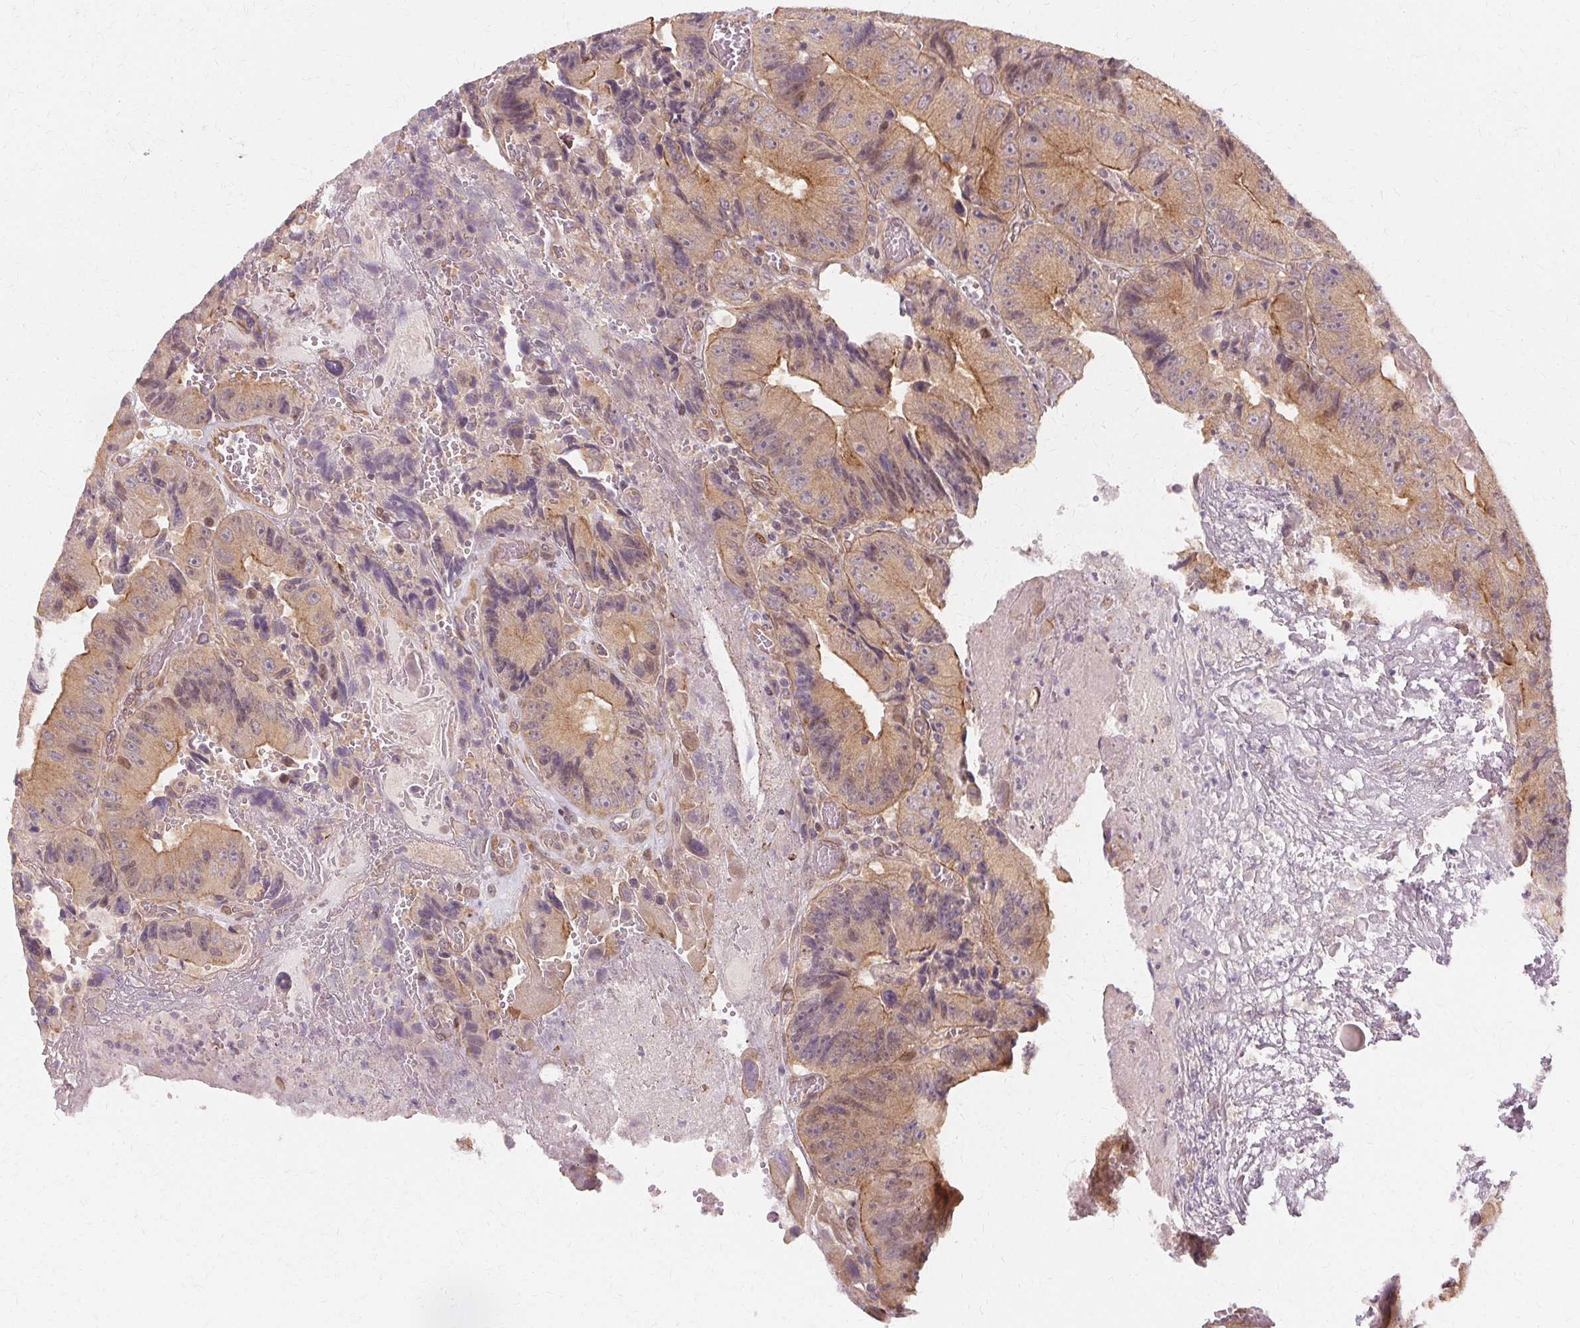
{"staining": {"intensity": "weak", "quantity": ">75%", "location": "cytoplasmic/membranous"}, "tissue": "colorectal cancer", "cell_type": "Tumor cells", "image_type": "cancer", "snomed": [{"axis": "morphology", "description": "Adenocarcinoma, NOS"}, {"axis": "topography", "description": "Colon"}], "caption": "About >75% of tumor cells in colorectal adenocarcinoma demonstrate weak cytoplasmic/membranous protein expression as visualized by brown immunohistochemical staining.", "gene": "USP8", "patient": {"sex": "female", "age": 86}}